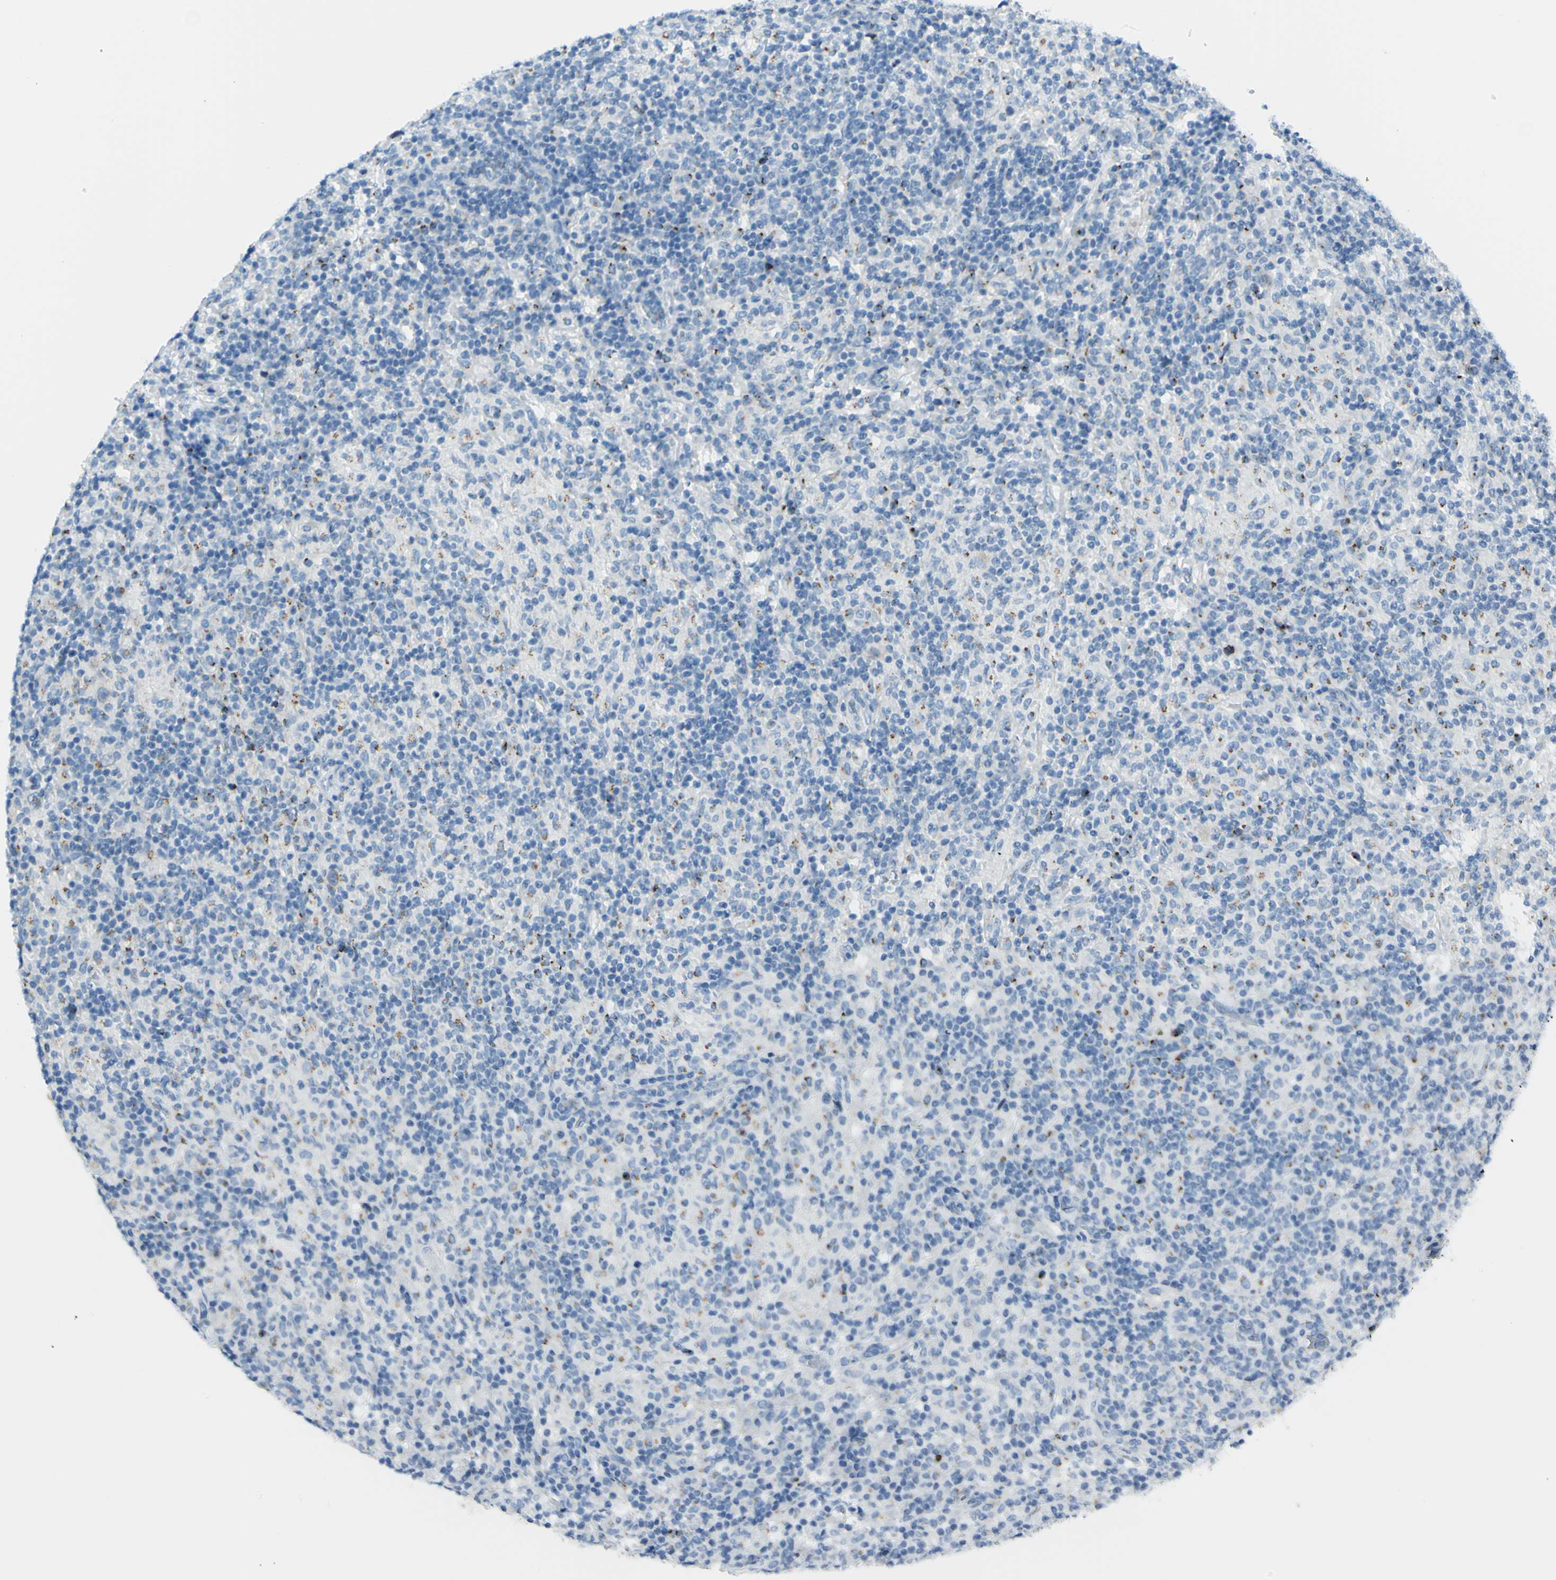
{"staining": {"intensity": "negative", "quantity": "none", "location": "none"}, "tissue": "lymphoma", "cell_type": "Tumor cells", "image_type": "cancer", "snomed": [{"axis": "morphology", "description": "Hodgkin's disease, NOS"}, {"axis": "topography", "description": "Lymph node"}], "caption": "The micrograph shows no staining of tumor cells in lymphoma. The staining is performed using DAB brown chromogen with nuclei counter-stained in using hematoxylin.", "gene": "B4GALT1", "patient": {"sex": "male", "age": 70}}